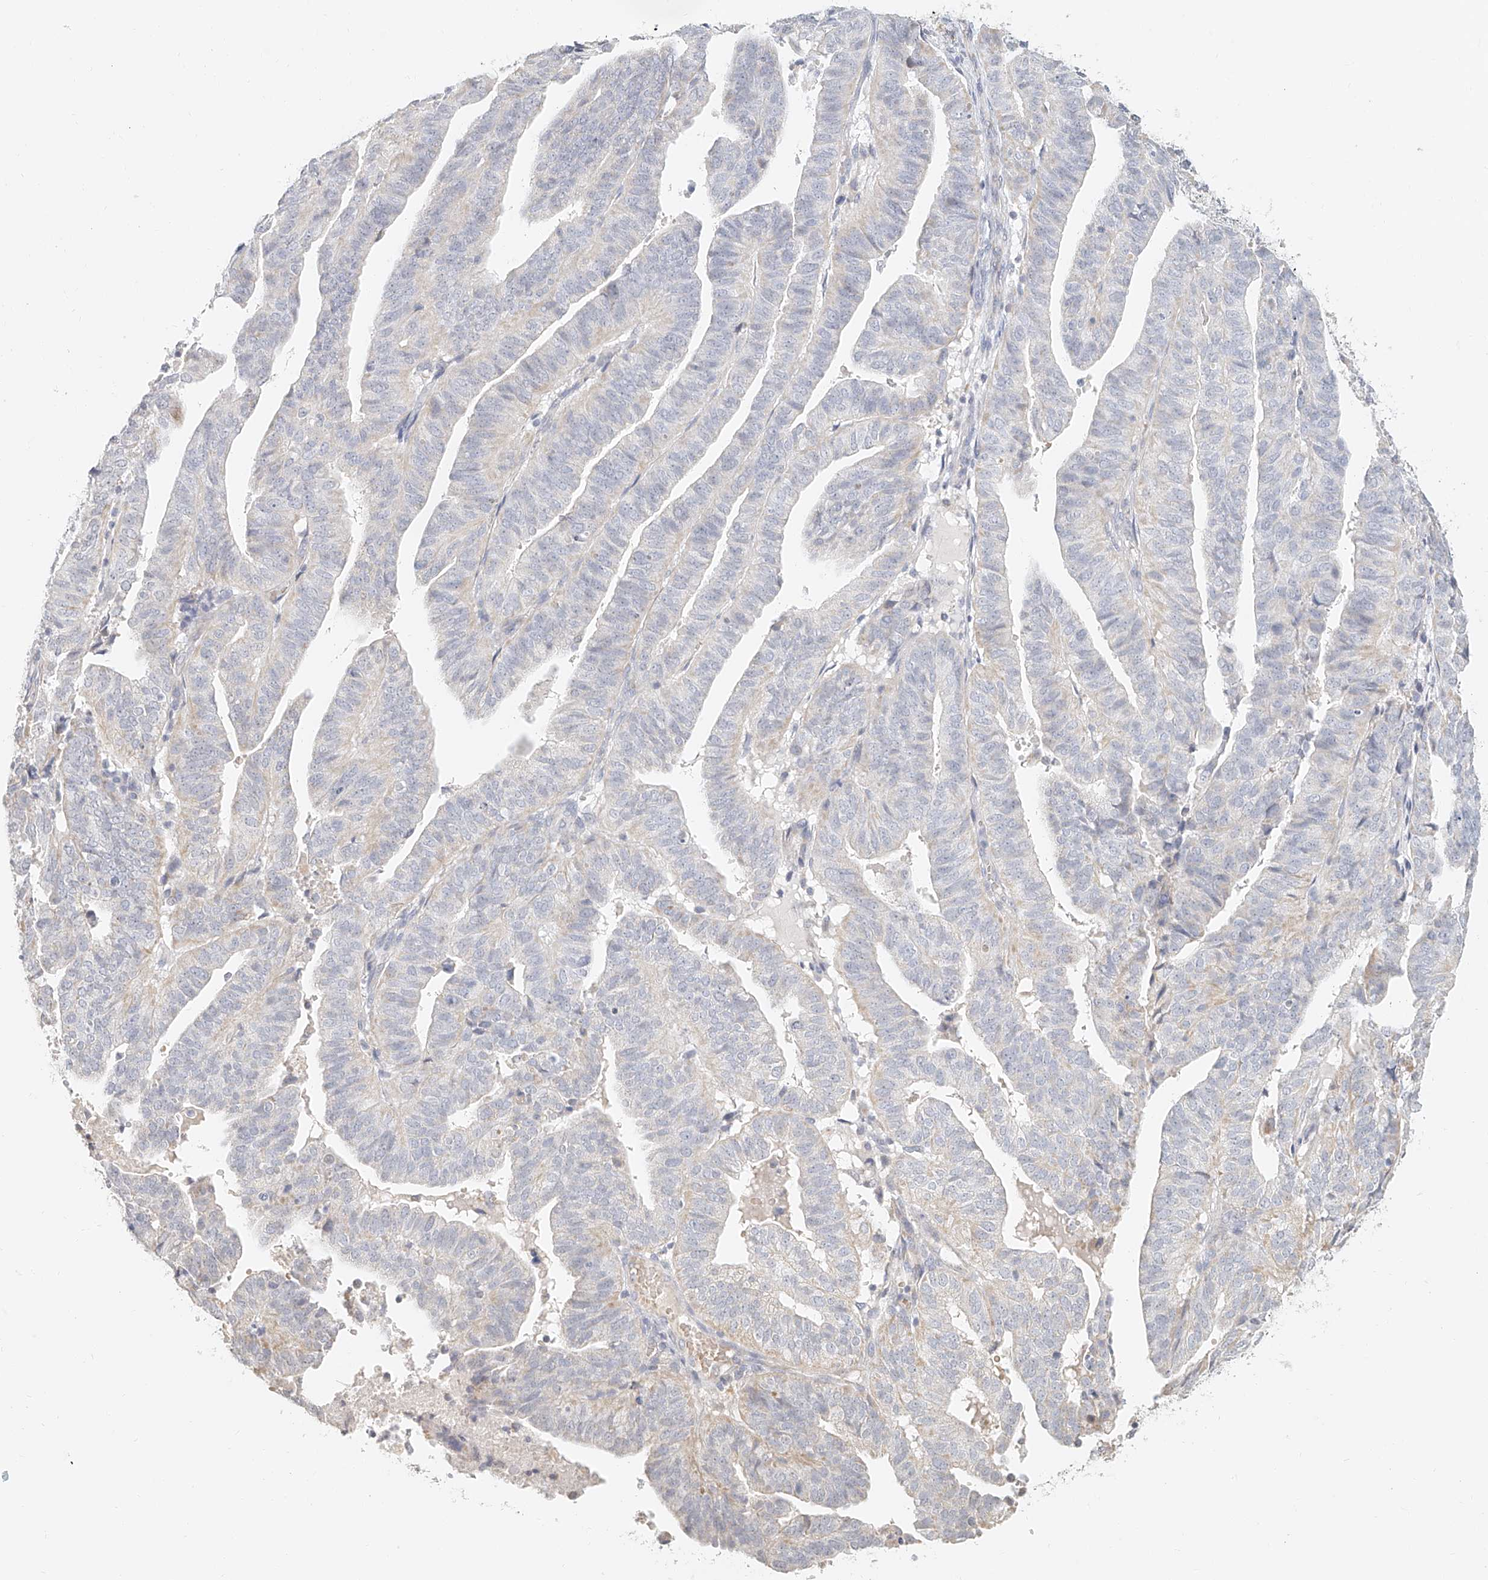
{"staining": {"intensity": "negative", "quantity": "none", "location": "none"}, "tissue": "endometrial cancer", "cell_type": "Tumor cells", "image_type": "cancer", "snomed": [{"axis": "morphology", "description": "Adenocarcinoma, NOS"}, {"axis": "topography", "description": "Uterus"}], "caption": "There is no significant expression in tumor cells of endometrial cancer (adenocarcinoma).", "gene": "CXorf58", "patient": {"sex": "female", "age": 77}}